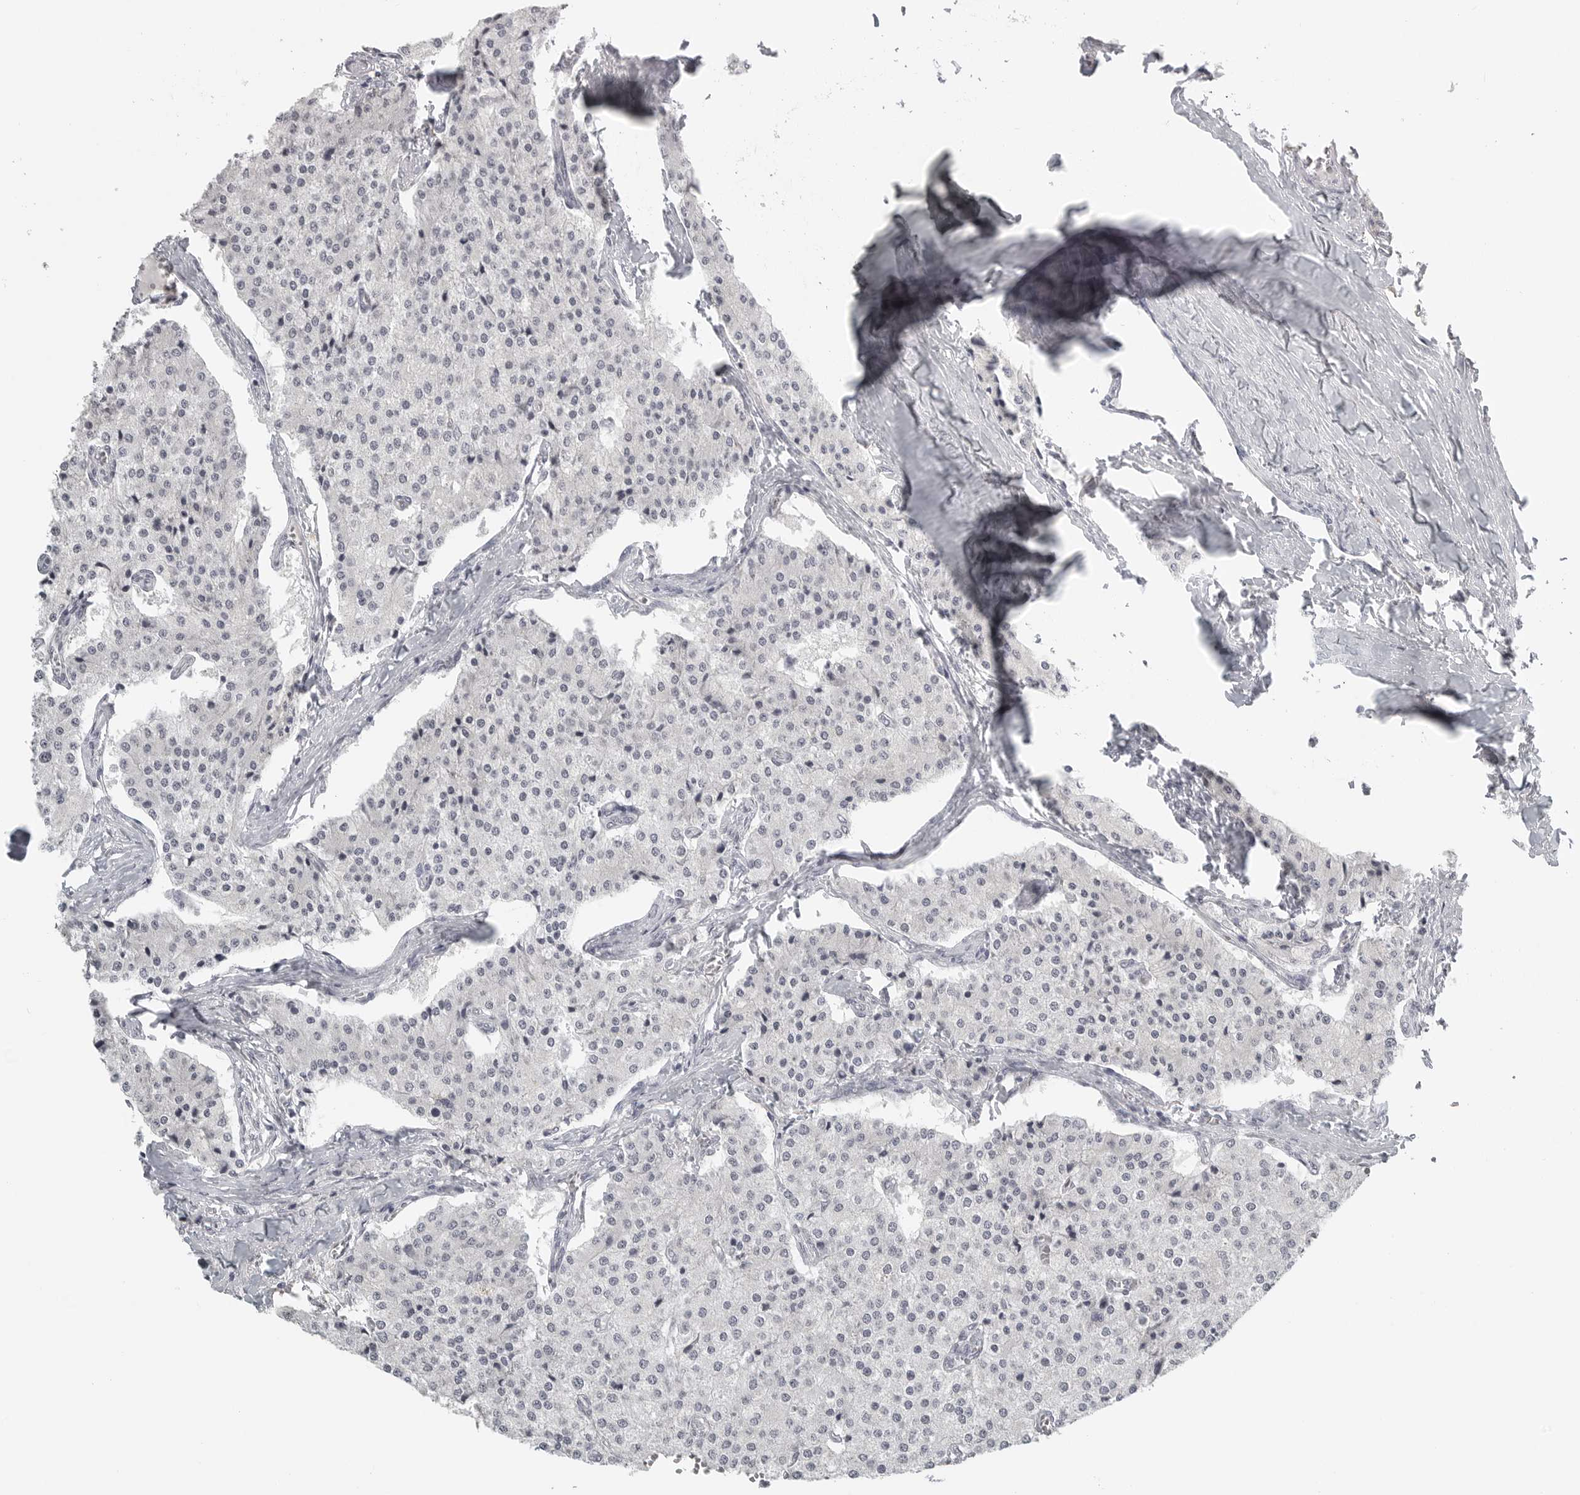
{"staining": {"intensity": "negative", "quantity": "none", "location": "none"}, "tissue": "carcinoid", "cell_type": "Tumor cells", "image_type": "cancer", "snomed": [{"axis": "morphology", "description": "Carcinoid, malignant, NOS"}, {"axis": "topography", "description": "Colon"}], "caption": "High magnification brightfield microscopy of malignant carcinoid stained with DAB (brown) and counterstained with hematoxylin (blue): tumor cells show no significant expression.", "gene": "BPIFA1", "patient": {"sex": "female", "age": 52}}